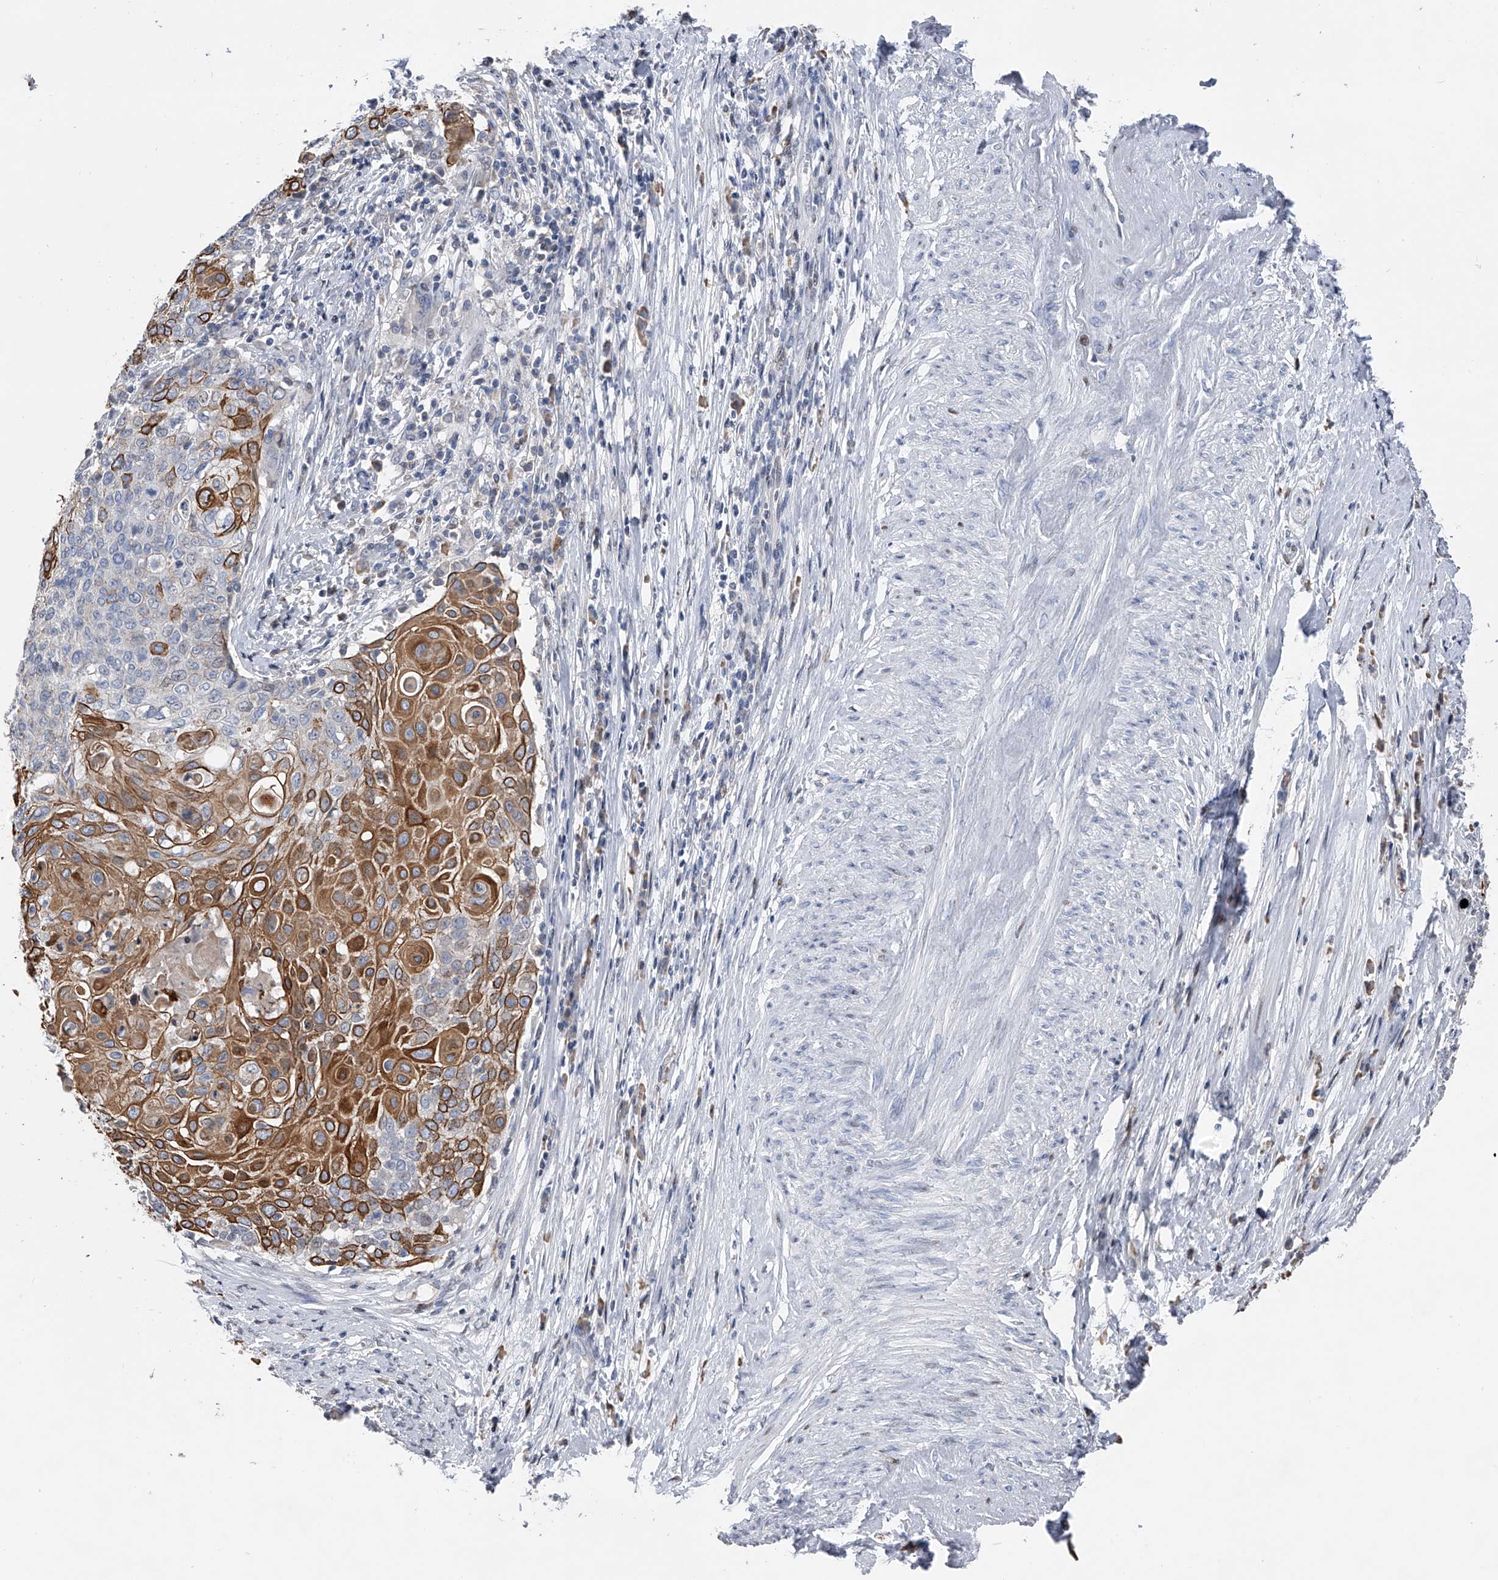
{"staining": {"intensity": "moderate", "quantity": "25%-75%", "location": "cytoplasmic/membranous"}, "tissue": "cervical cancer", "cell_type": "Tumor cells", "image_type": "cancer", "snomed": [{"axis": "morphology", "description": "Squamous cell carcinoma, NOS"}, {"axis": "topography", "description": "Cervix"}], "caption": "IHC (DAB) staining of human cervical cancer (squamous cell carcinoma) shows moderate cytoplasmic/membranous protein staining in approximately 25%-75% of tumor cells.", "gene": "RWDD2A", "patient": {"sex": "female", "age": 39}}